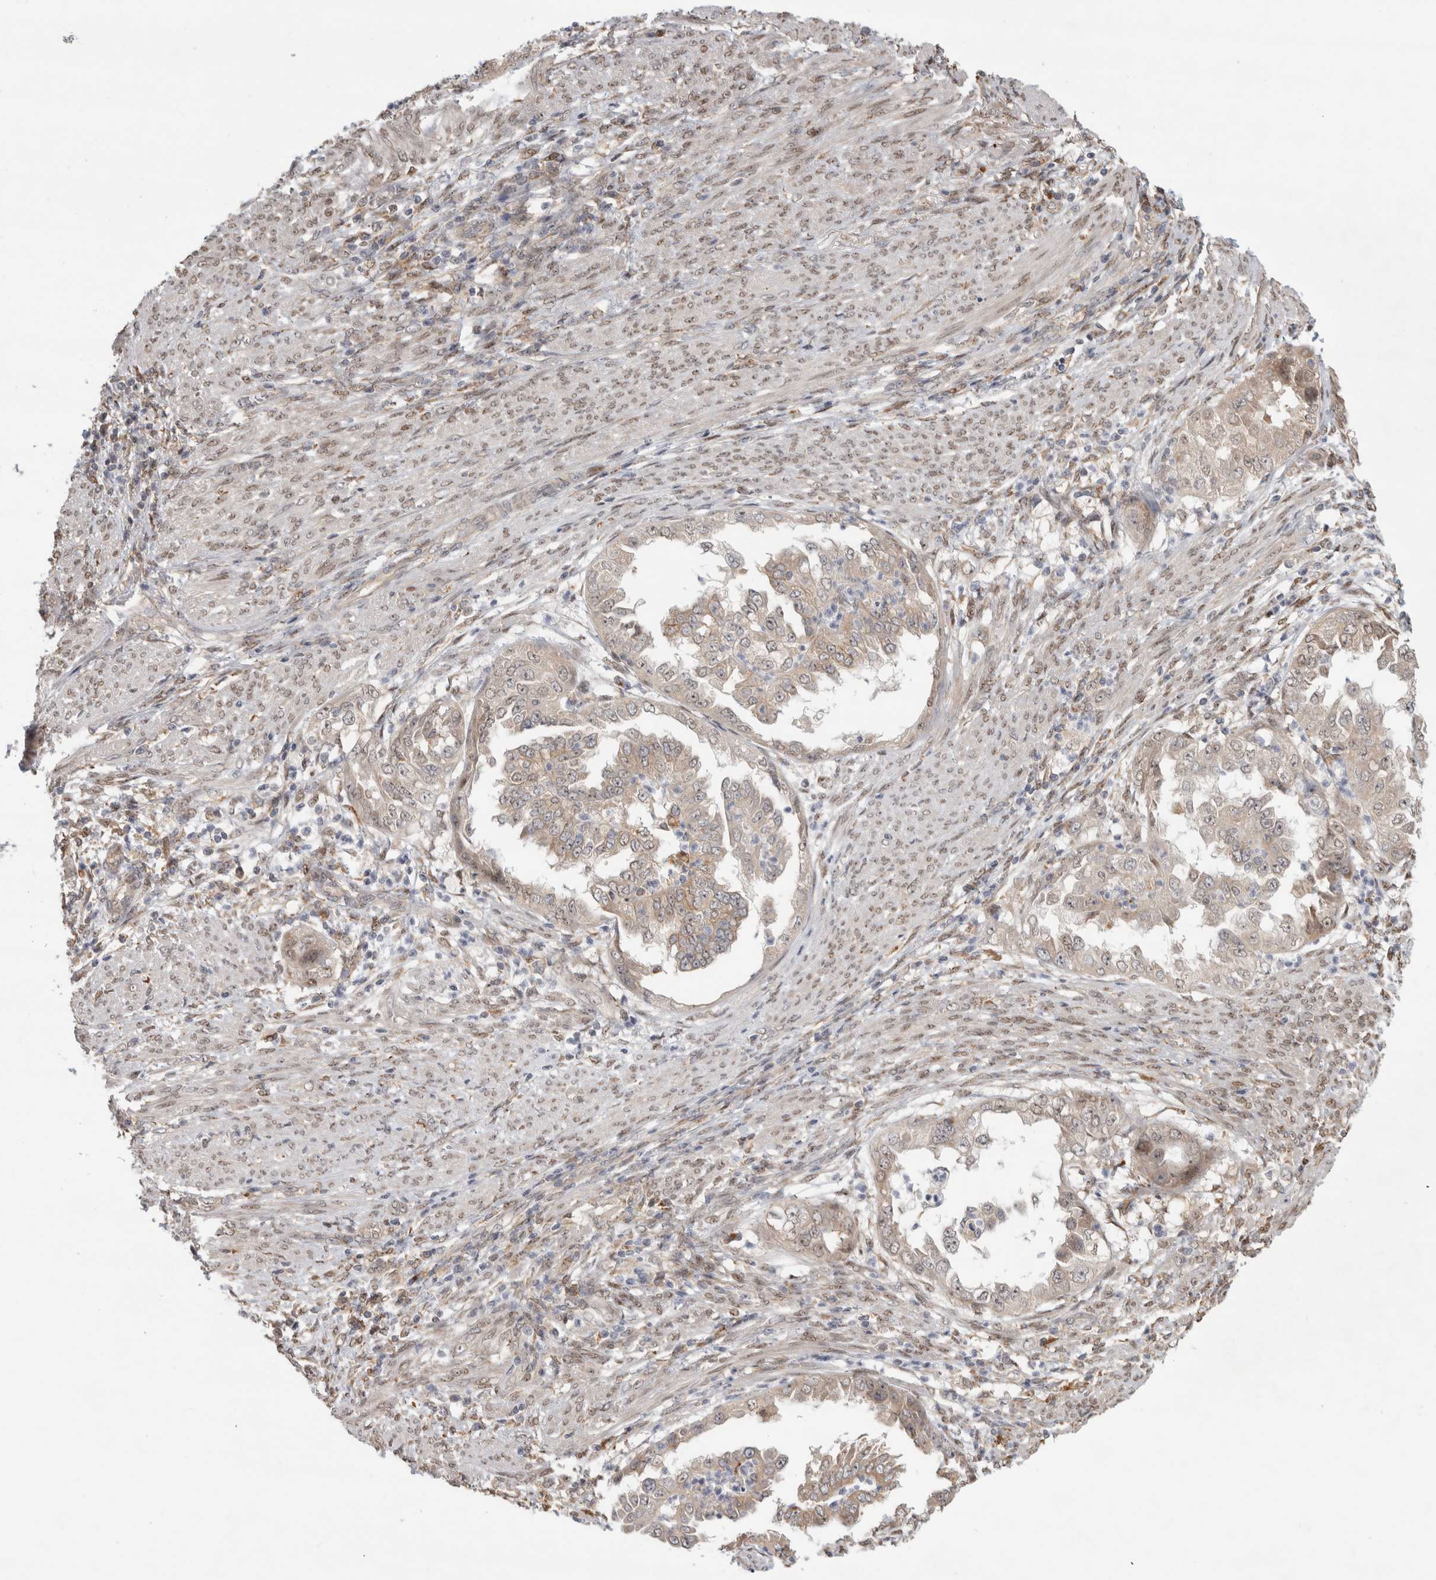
{"staining": {"intensity": "weak", "quantity": ">75%", "location": "cytoplasmic/membranous"}, "tissue": "endometrial cancer", "cell_type": "Tumor cells", "image_type": "cancer", "snomed": [{"axis": "morphology", "description": "Adenocarcinoma, NOS"}, {"axis": "topography", "description": "Endometrium"}], "caption": "Endometrial adenocarcinoma stained for a protein displays weak cytoplasmic/membranous positivity in tumor cells.", "gene": "NAB2", "patient": {"sex": "female", "age": 85}}